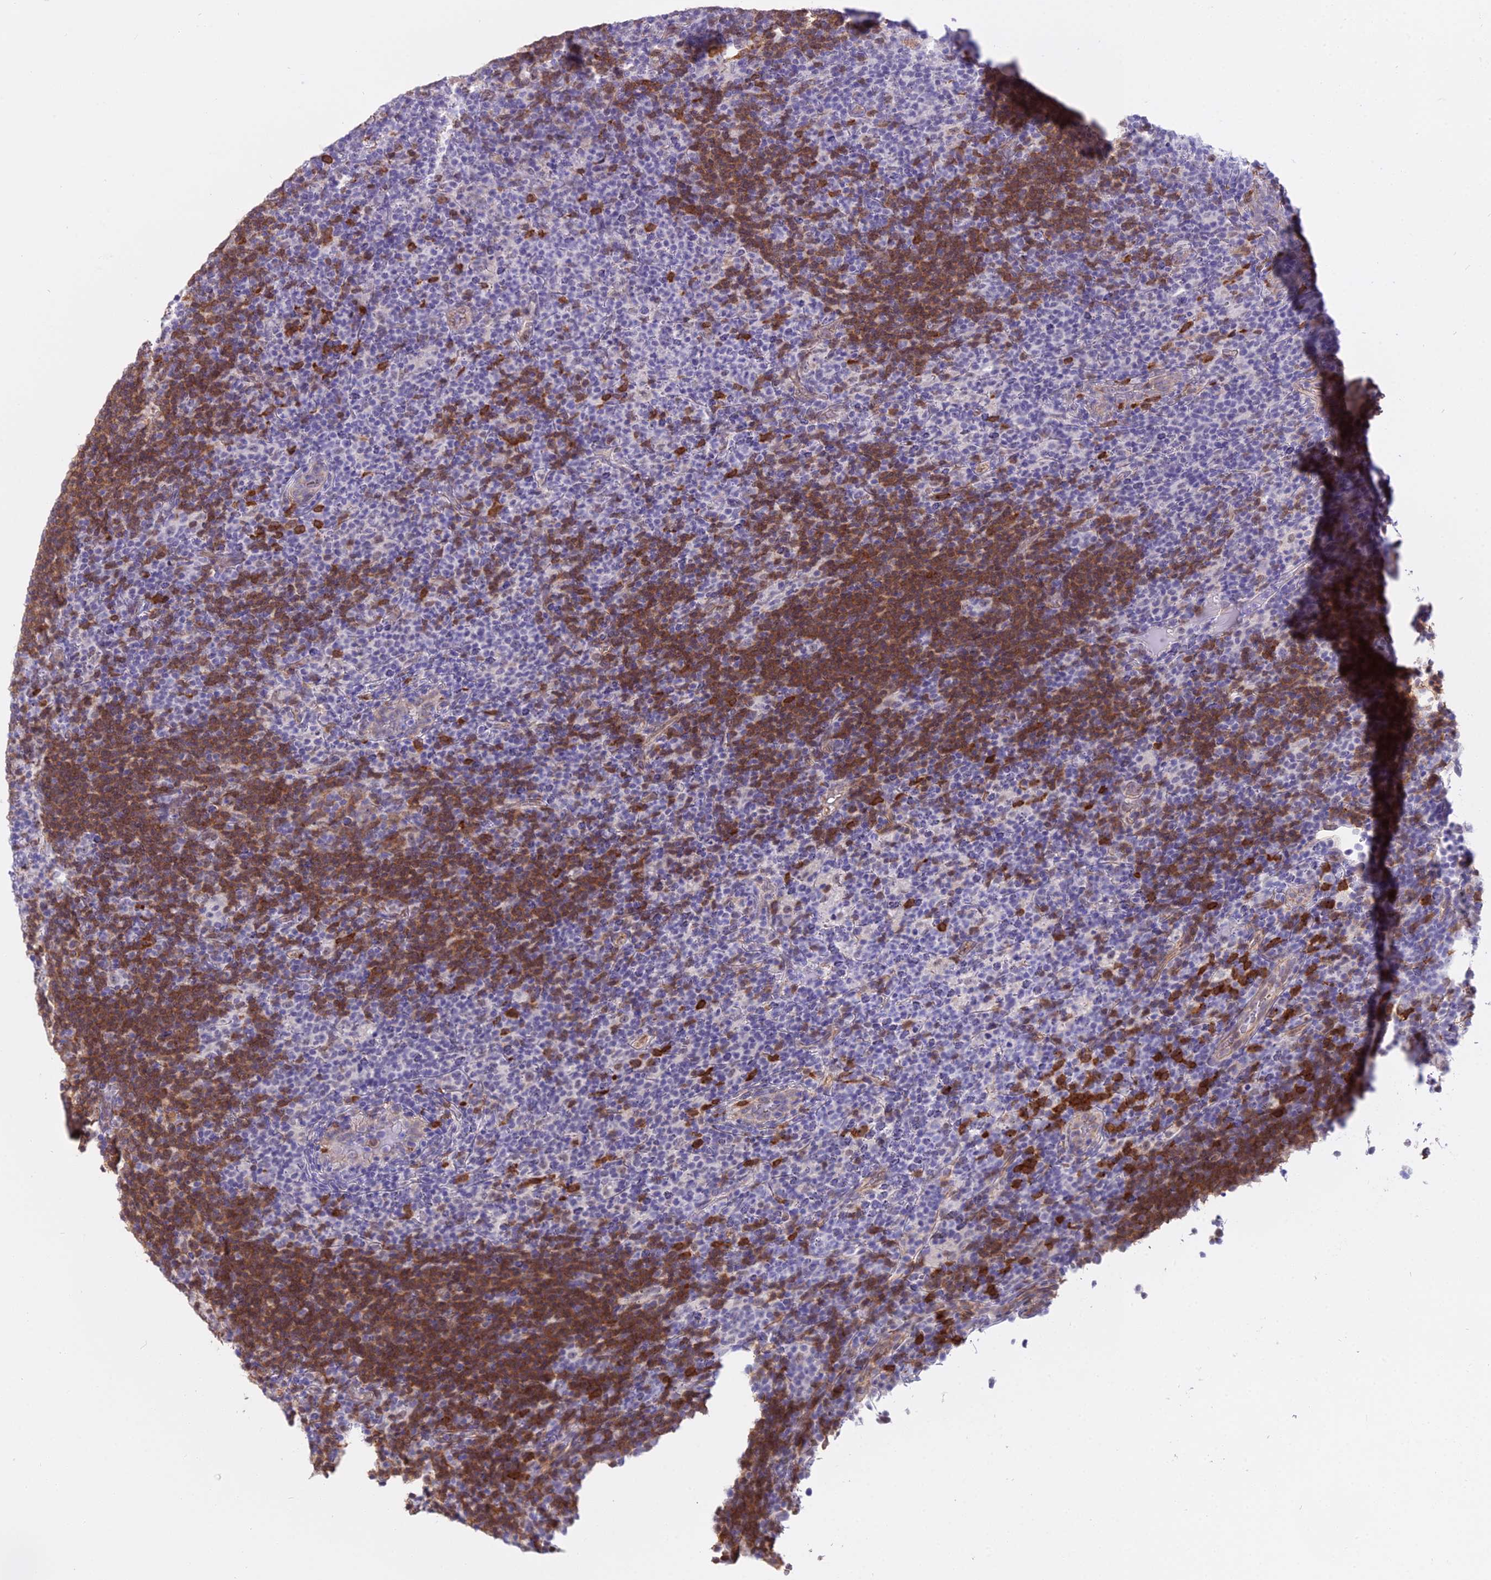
{"staining": {"intensity": "negative", "quantity": "none", "location": "none"}, "tissue": "lymphoma", "cell_type": "Tumor cells", "image_type": "cancer", "snomed": [{"axis": "morphology", "description": "Hodgkin's disease, NOS"}, {"axis": "topography", "description": "Lymph node"}], "caption": "IHC image of neoplastic tissue: lymphoma stained with DAB shows no significant protein expression in tumor cells.", "gene": "BLNK", "patient": {"sex": "female", "age": 57}}